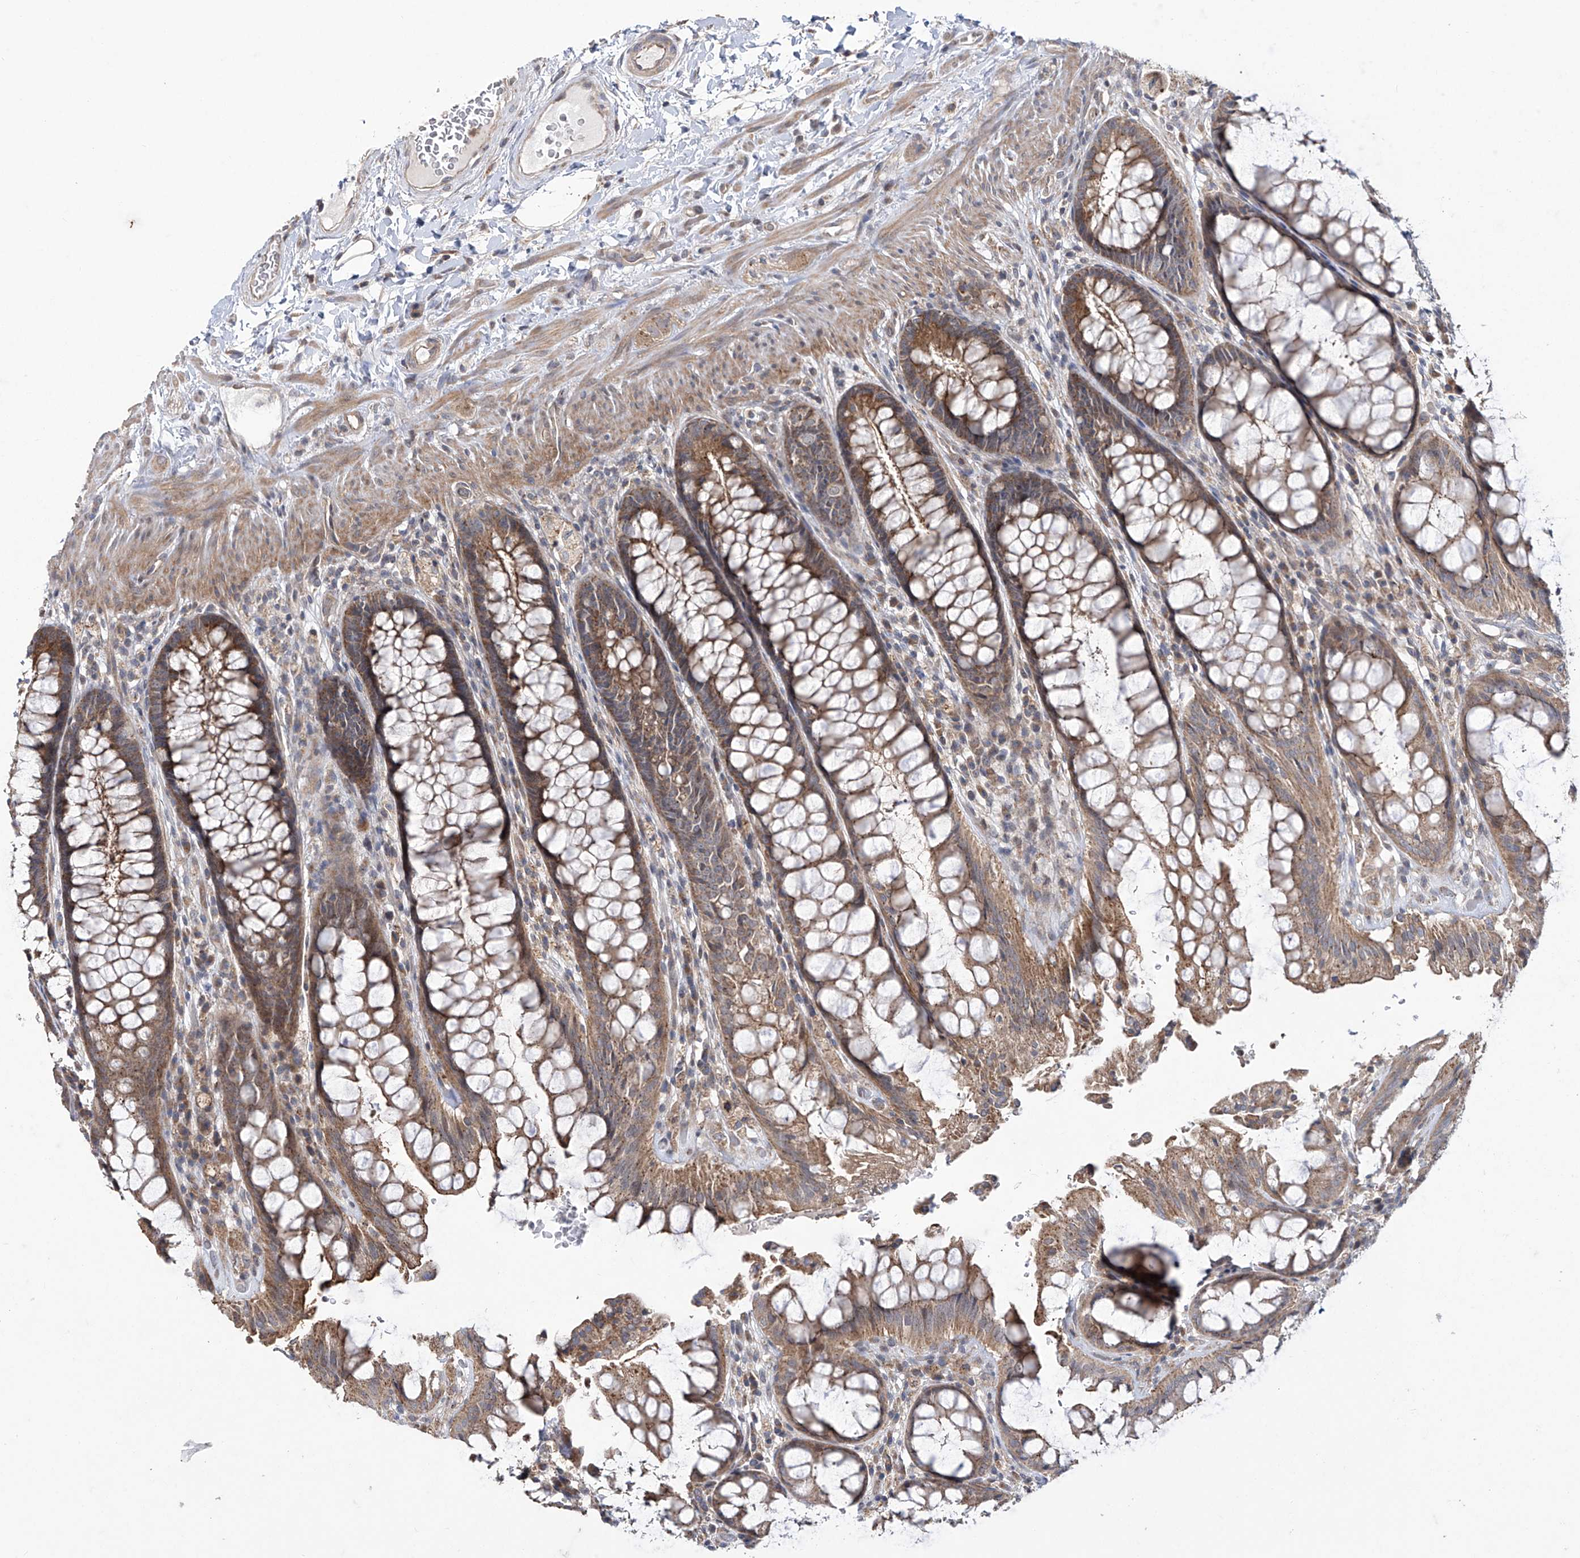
{"staining": {"intensity": "moderate", "quantity": ">75%", "location": "cytoplasmic/membranous"}, "tissue": "rectum", "cell_type": "Glandular cells", "image_type": "normal", "snomed": [{"axis": "morphology", "description": "Normal tissue, NOS"}, {"axis": "topography", "description": "Rectum"}], "caption": "Protein staining shows moderate cytoplasmic/membranous positivity in approximately >75% of glandular cells in benign rectum.", "gene": "TRIM60", "patient": {"sex": "female", "age": 46}}